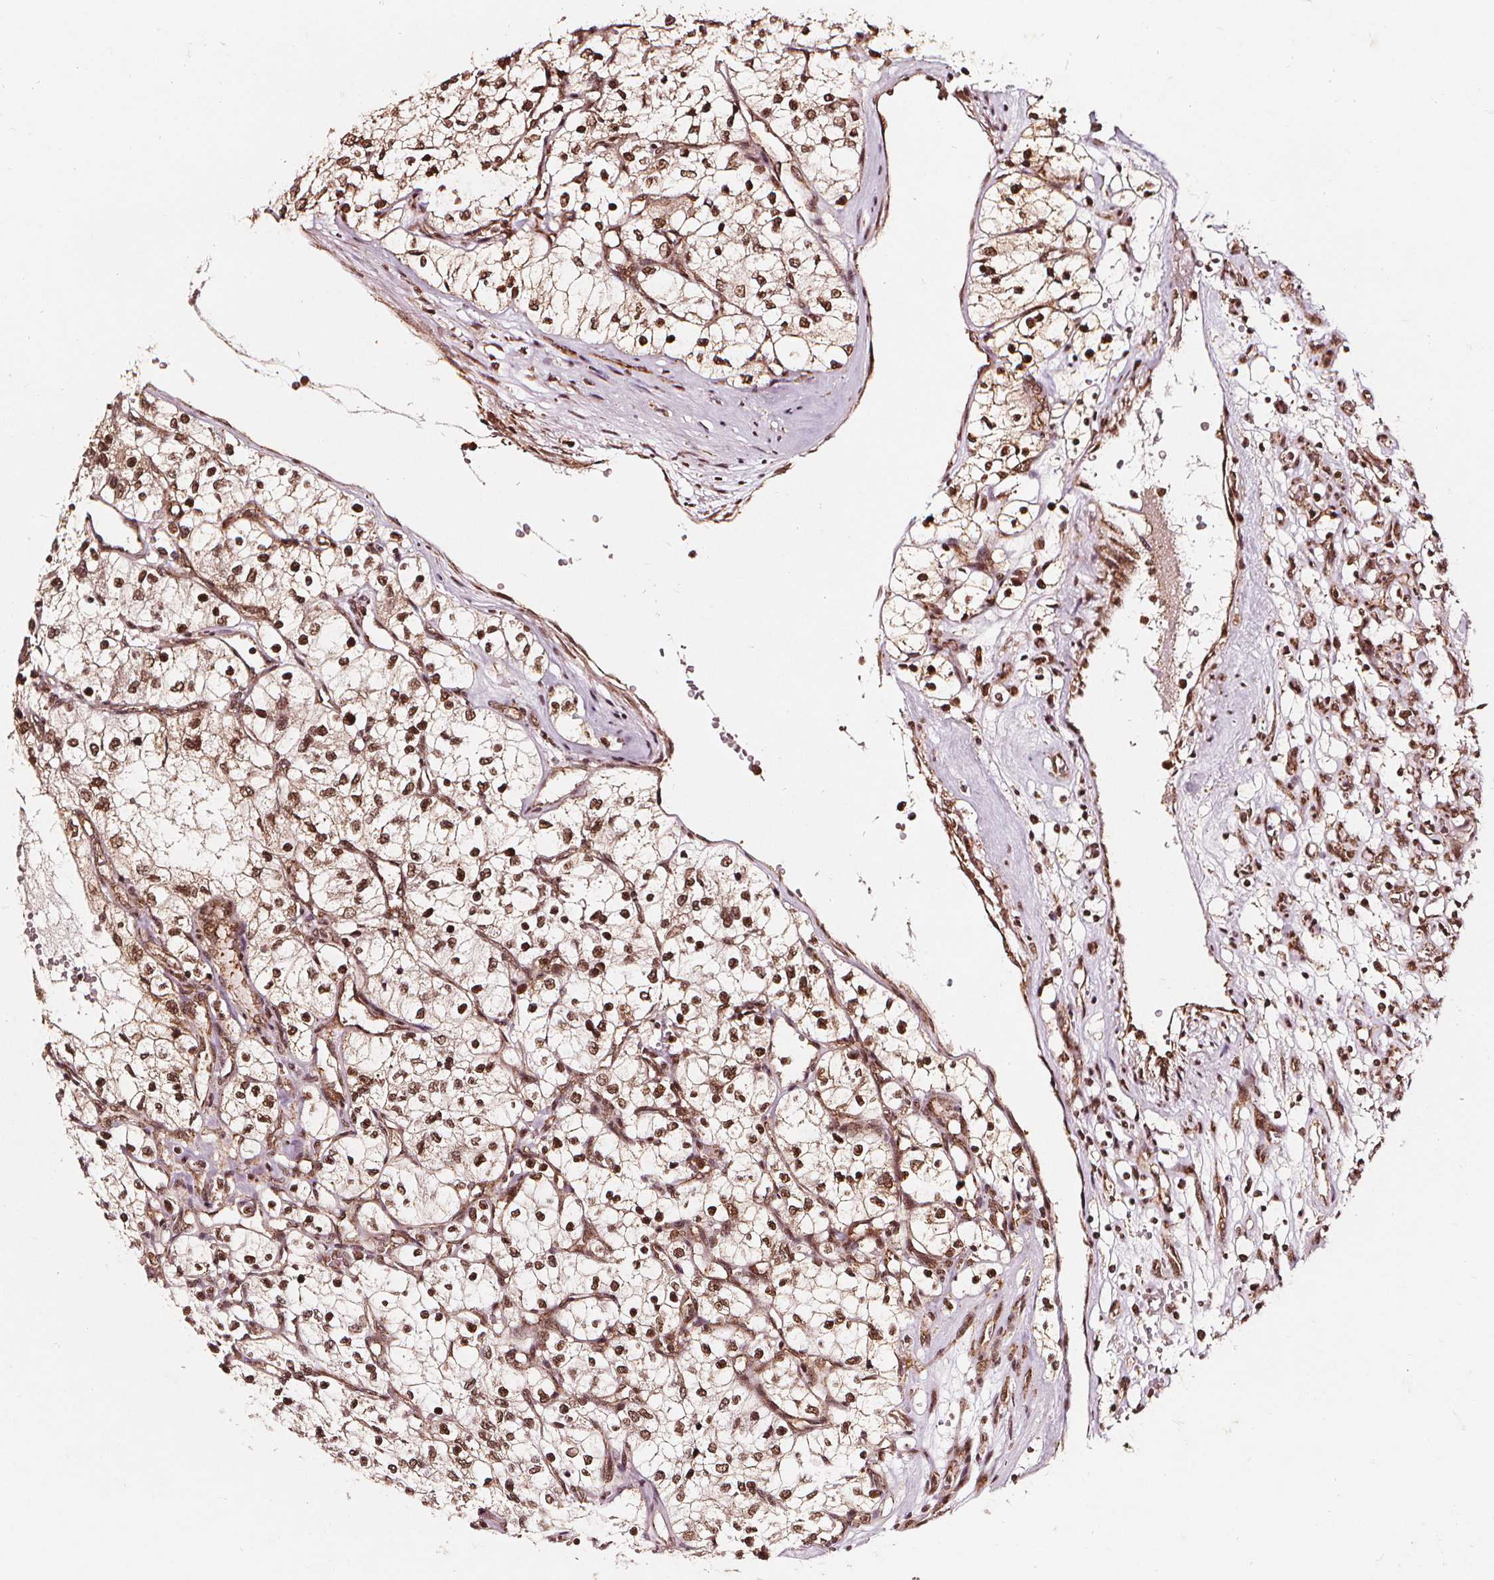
{"staining": {"intensity": "moderate", "quantity": ">75%", "location": "cytoplasmic/membranous,nuclear"}, "tissue": "renal cancer", "cell_type": "Tumor cells", "image_type": "cancer", "snomed": [{"axis": "morphology", "description": "Adenocarcinoma, NOS"}, {"axis": "topography", "description": "Kidney"}], "caption": "Immunohistochemical staining of renal cancer (adenocarcinoma) reveals medium levels of moderate cytoplasmic/membranous and nuclear protein positivity in approximately >75% of tumor cells.", "gene": "SMN1", "patient": {"sex": "female", "age": 69}}